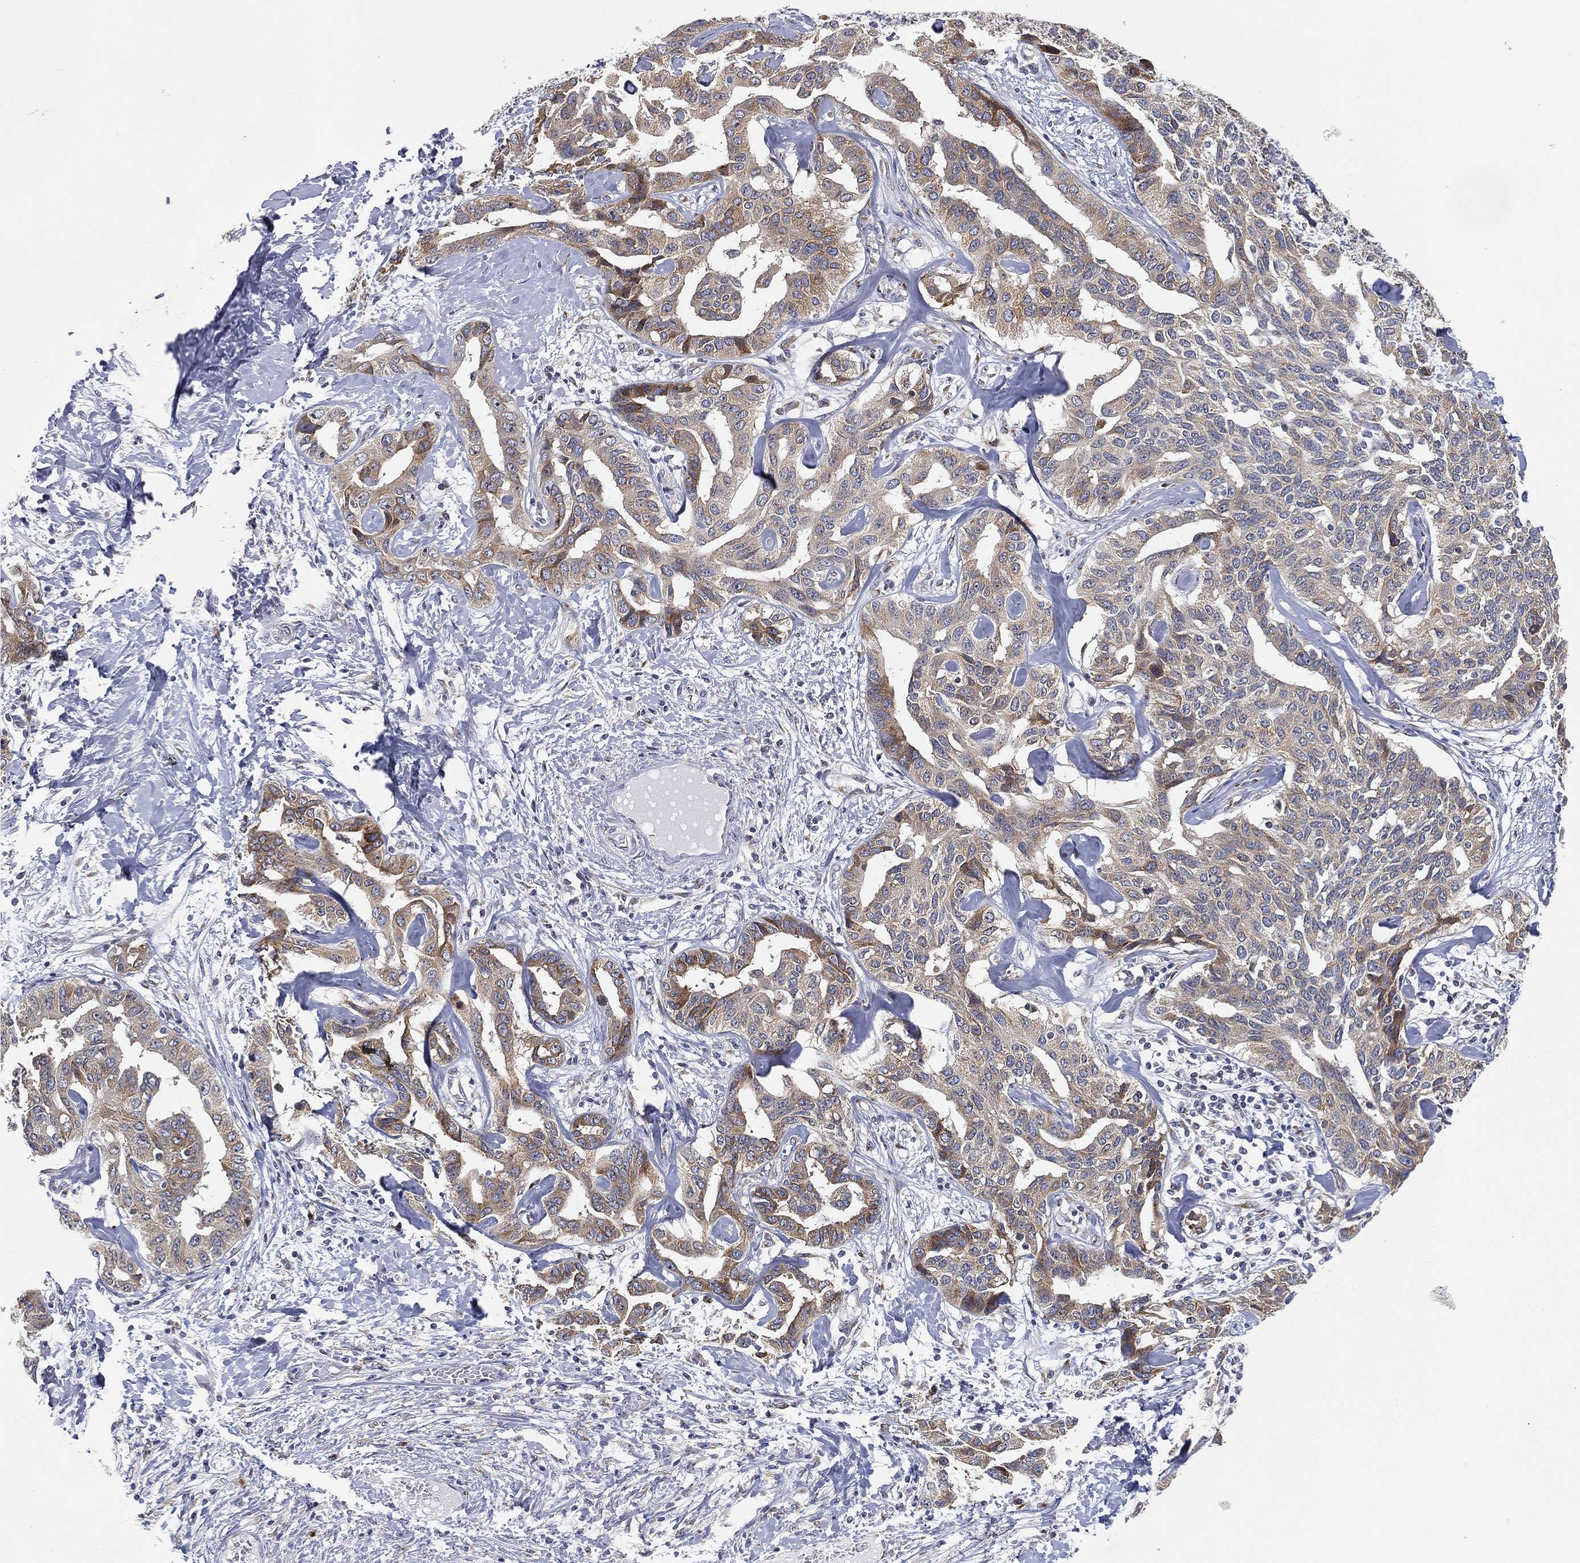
{"staining": {"intensity": "strong", "quantity": "25%-75%", "location": "cytoplasmic/membranous"}, "tissue": "liver cancer", "cell_type": "Tumor cells", "image_type": "cancer", "snomed": [{"axis": "morphology", "description": "Cholangiocarcinoma"}, {"axis": "topography", "description": "Liver"}], "caption": "Immunohistochemistry (IHC) of human liver cancer demonstrates high levels of strong cytoplasmic/membranous positivity in approximately 25%-75% of tumor cells.", "gene": "TICAM1", "patient": {"sex": "male", "age": 59}}